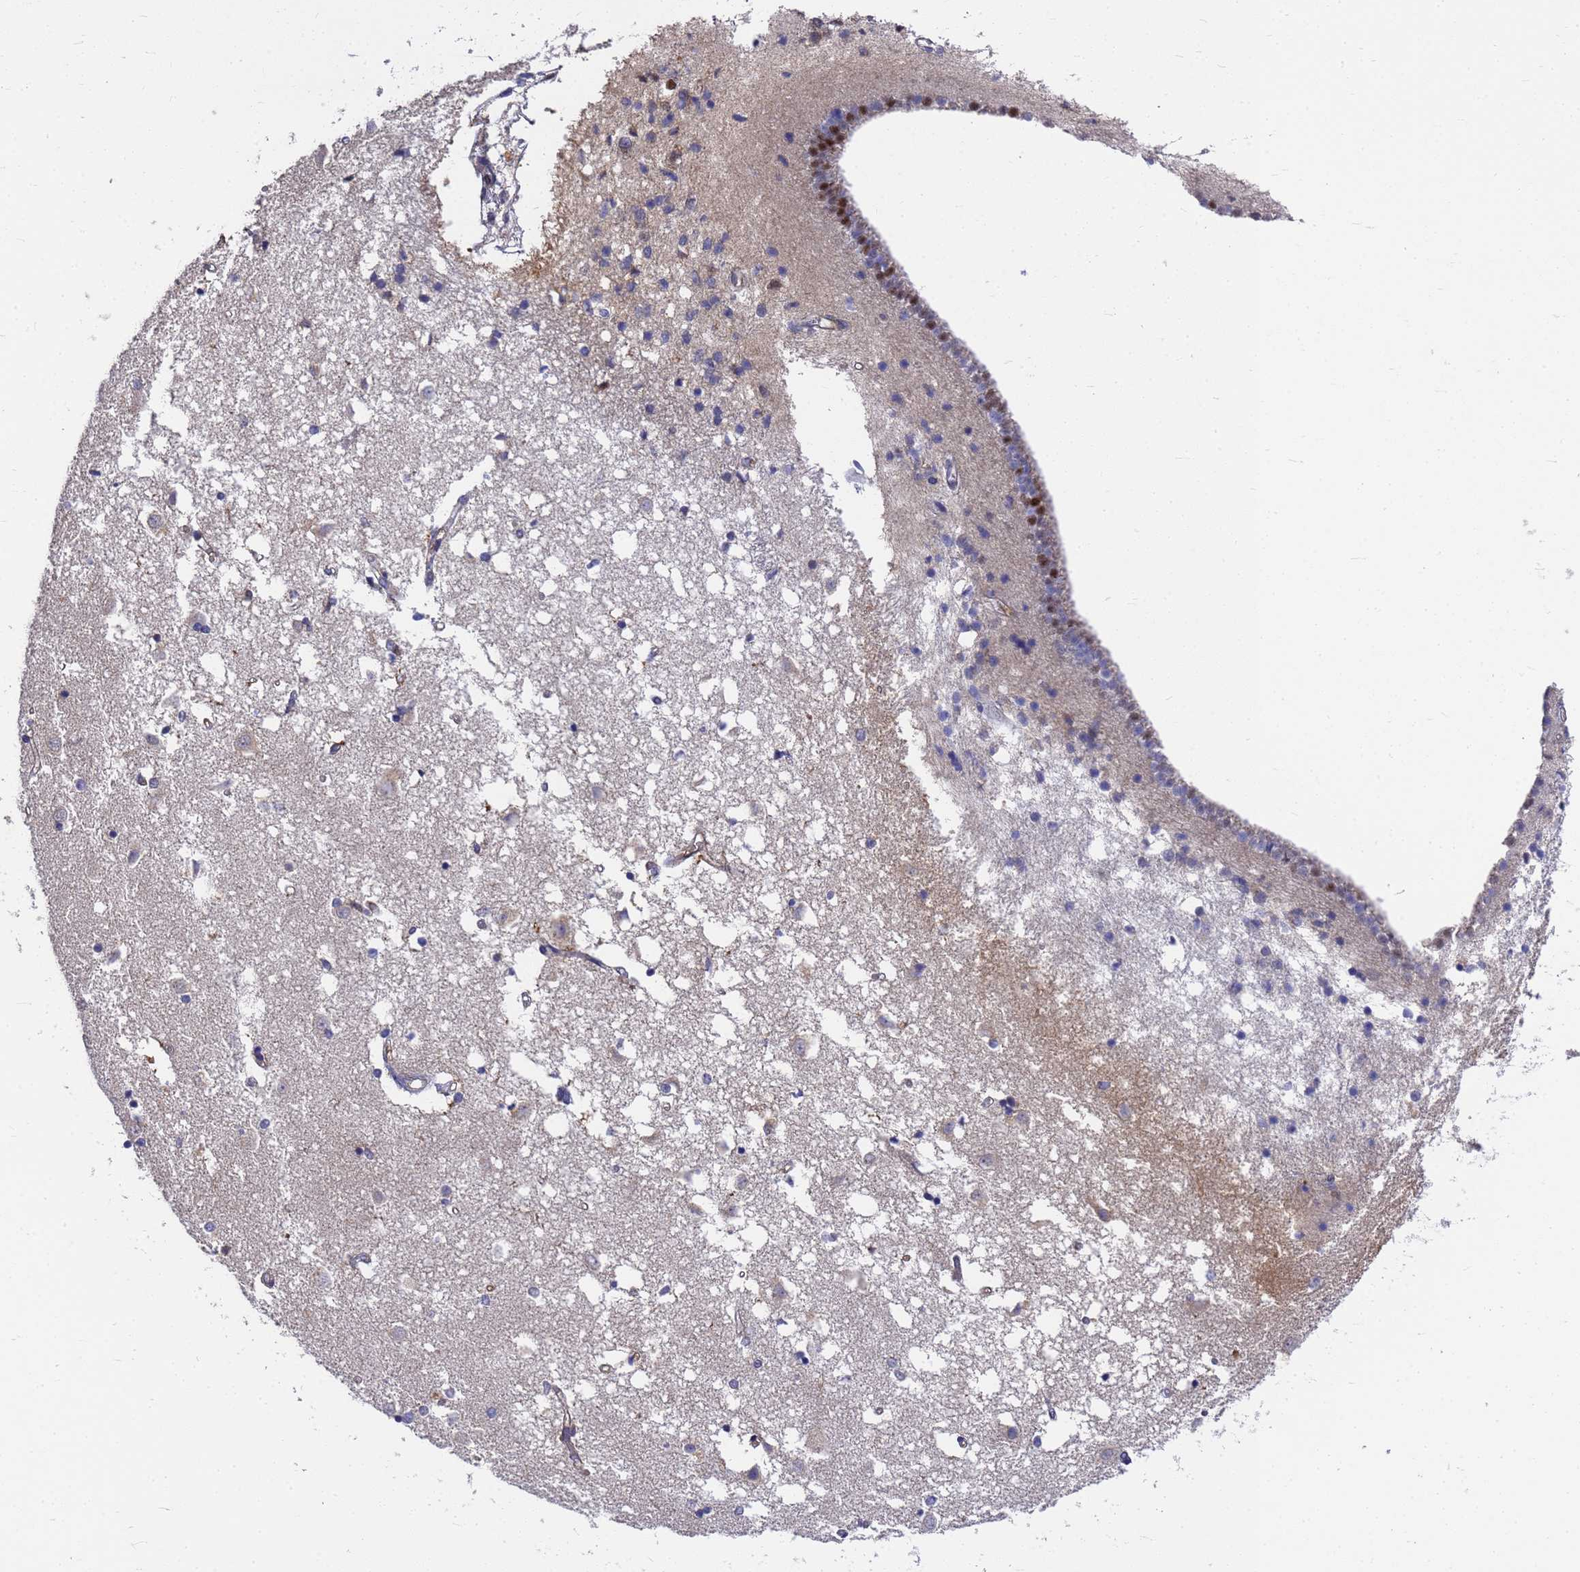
{"staining": {"intensity": "moderate", "quantity": "<25%", "location": "nuclear"}, "tissue": "caudate", "cell_type": "Glial cells", "image_type": "normal", "snomed": [{"axis": "morphology", "description": "Normal tissue, NOS"}, {"axis": "topography", "description": "Lateral ventricle wall"}], "caption": "High-magnification brightfield microscopy of benign caudate stained with DAB (brown) and counterstained with hematoxylin (blue). glial cells exhibit moderate nuclear expression is seen in approximately<25% of cells. Using DAB (brown) and hematoxylin (blue) stains, captured at high magnification using brightfield microscopy.", "gene": "SLC35E2B", "patient": {"sex": "male", "age": 45}}